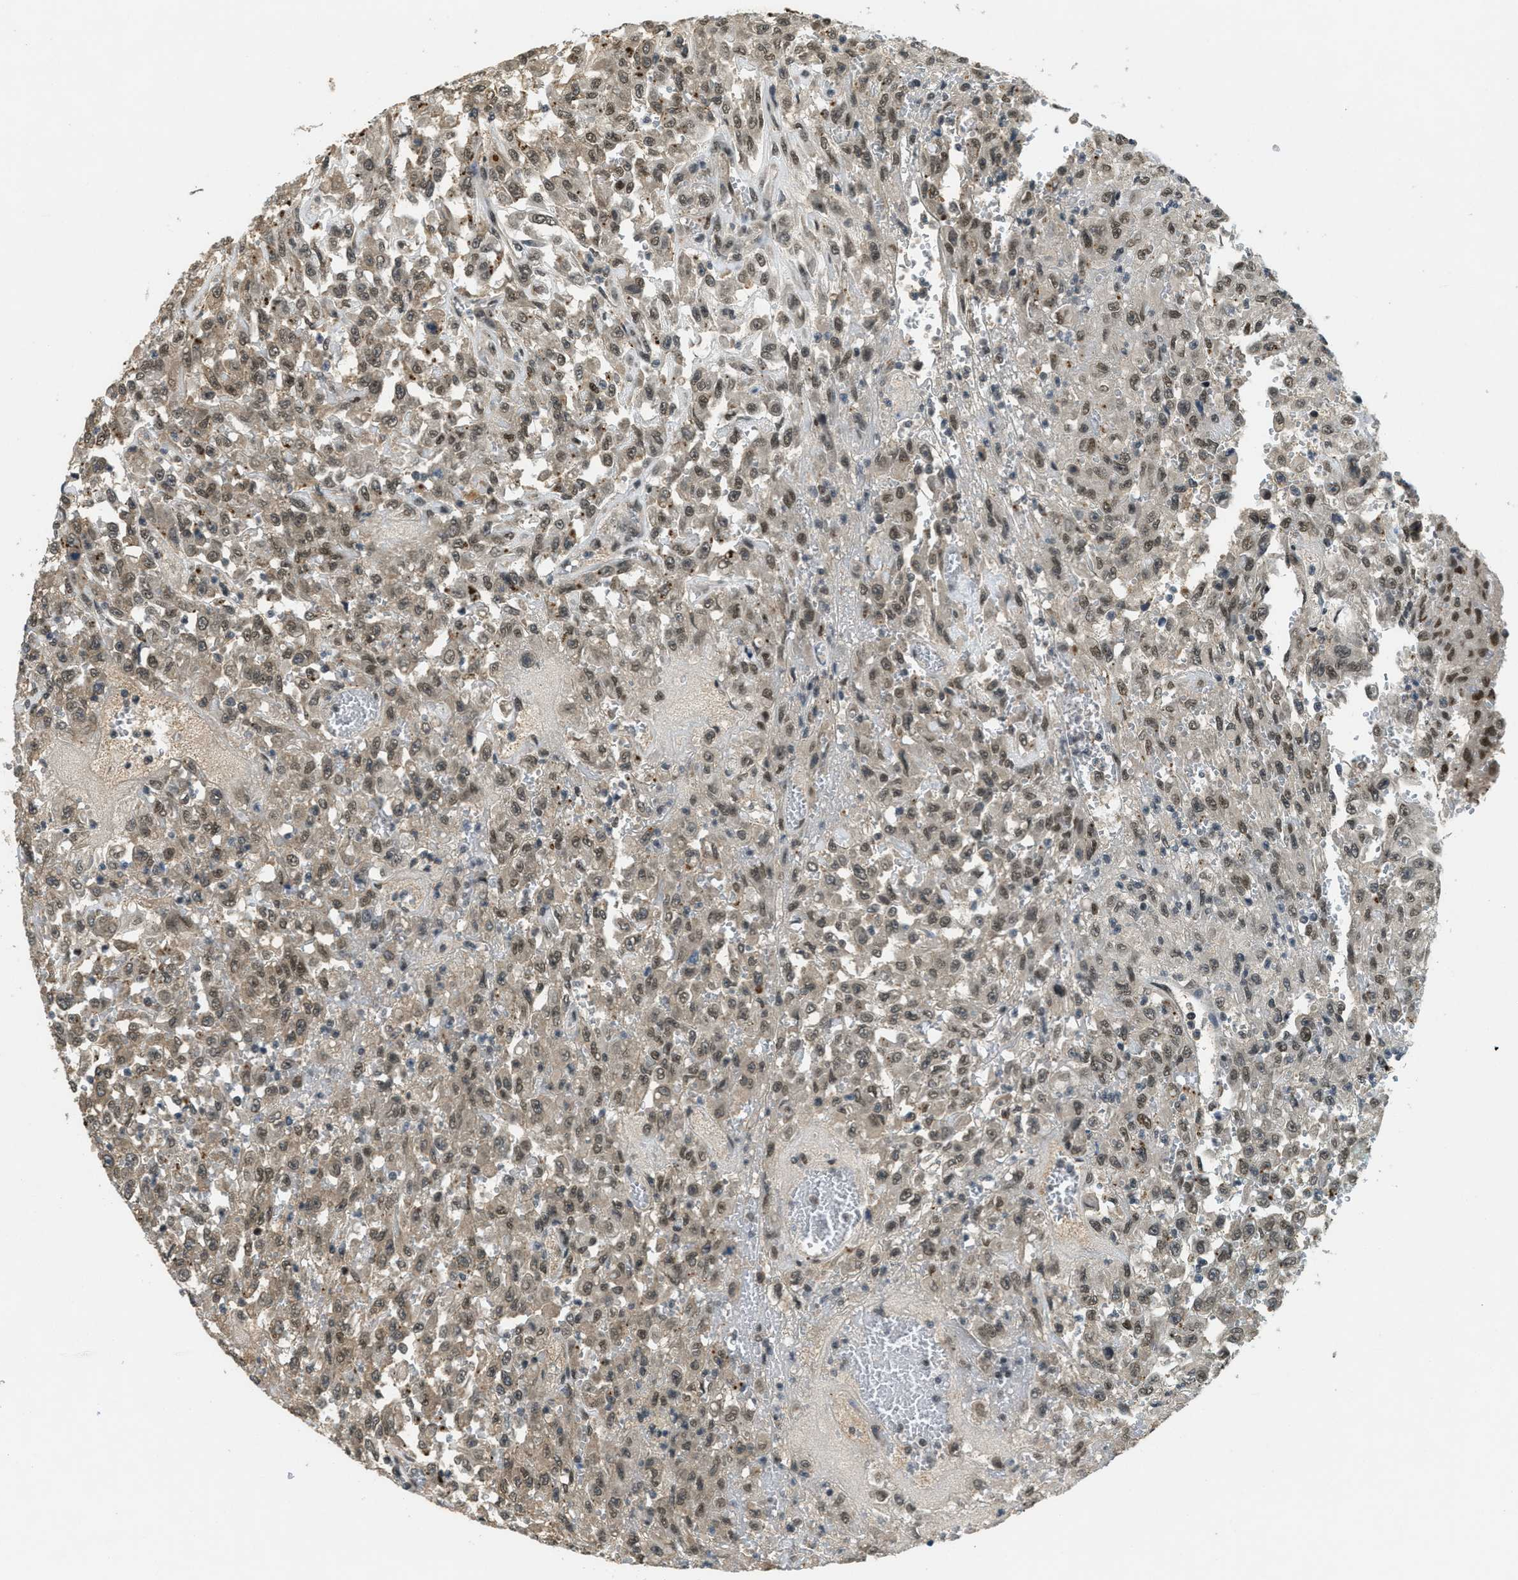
{"staining": {"intensity": "moderate", "quantity": ">75%", "location": "nuclear"}, "tissue": "urothelial cancer", "cell_type": "Tumor cells", "image_type": "cancer", "snomed": [{"axis": "morphology", "description": "Urothelial carcinoma, High grade"}, {"axis": "topography", "description": "Urinary bladder"}], "caption": "Moderate nuclear positivity is appreciated in approximately >75% of tumor cells in urothelial cancer. The protein of interest is stained brown, and the nuclei are stained in blue (DAB (3,3'-diaminobenzidine) IHC with brightfield microscopy, high magnification).", "gene": "ZNF148", "patient": {"sex": "male", "age": 46}}